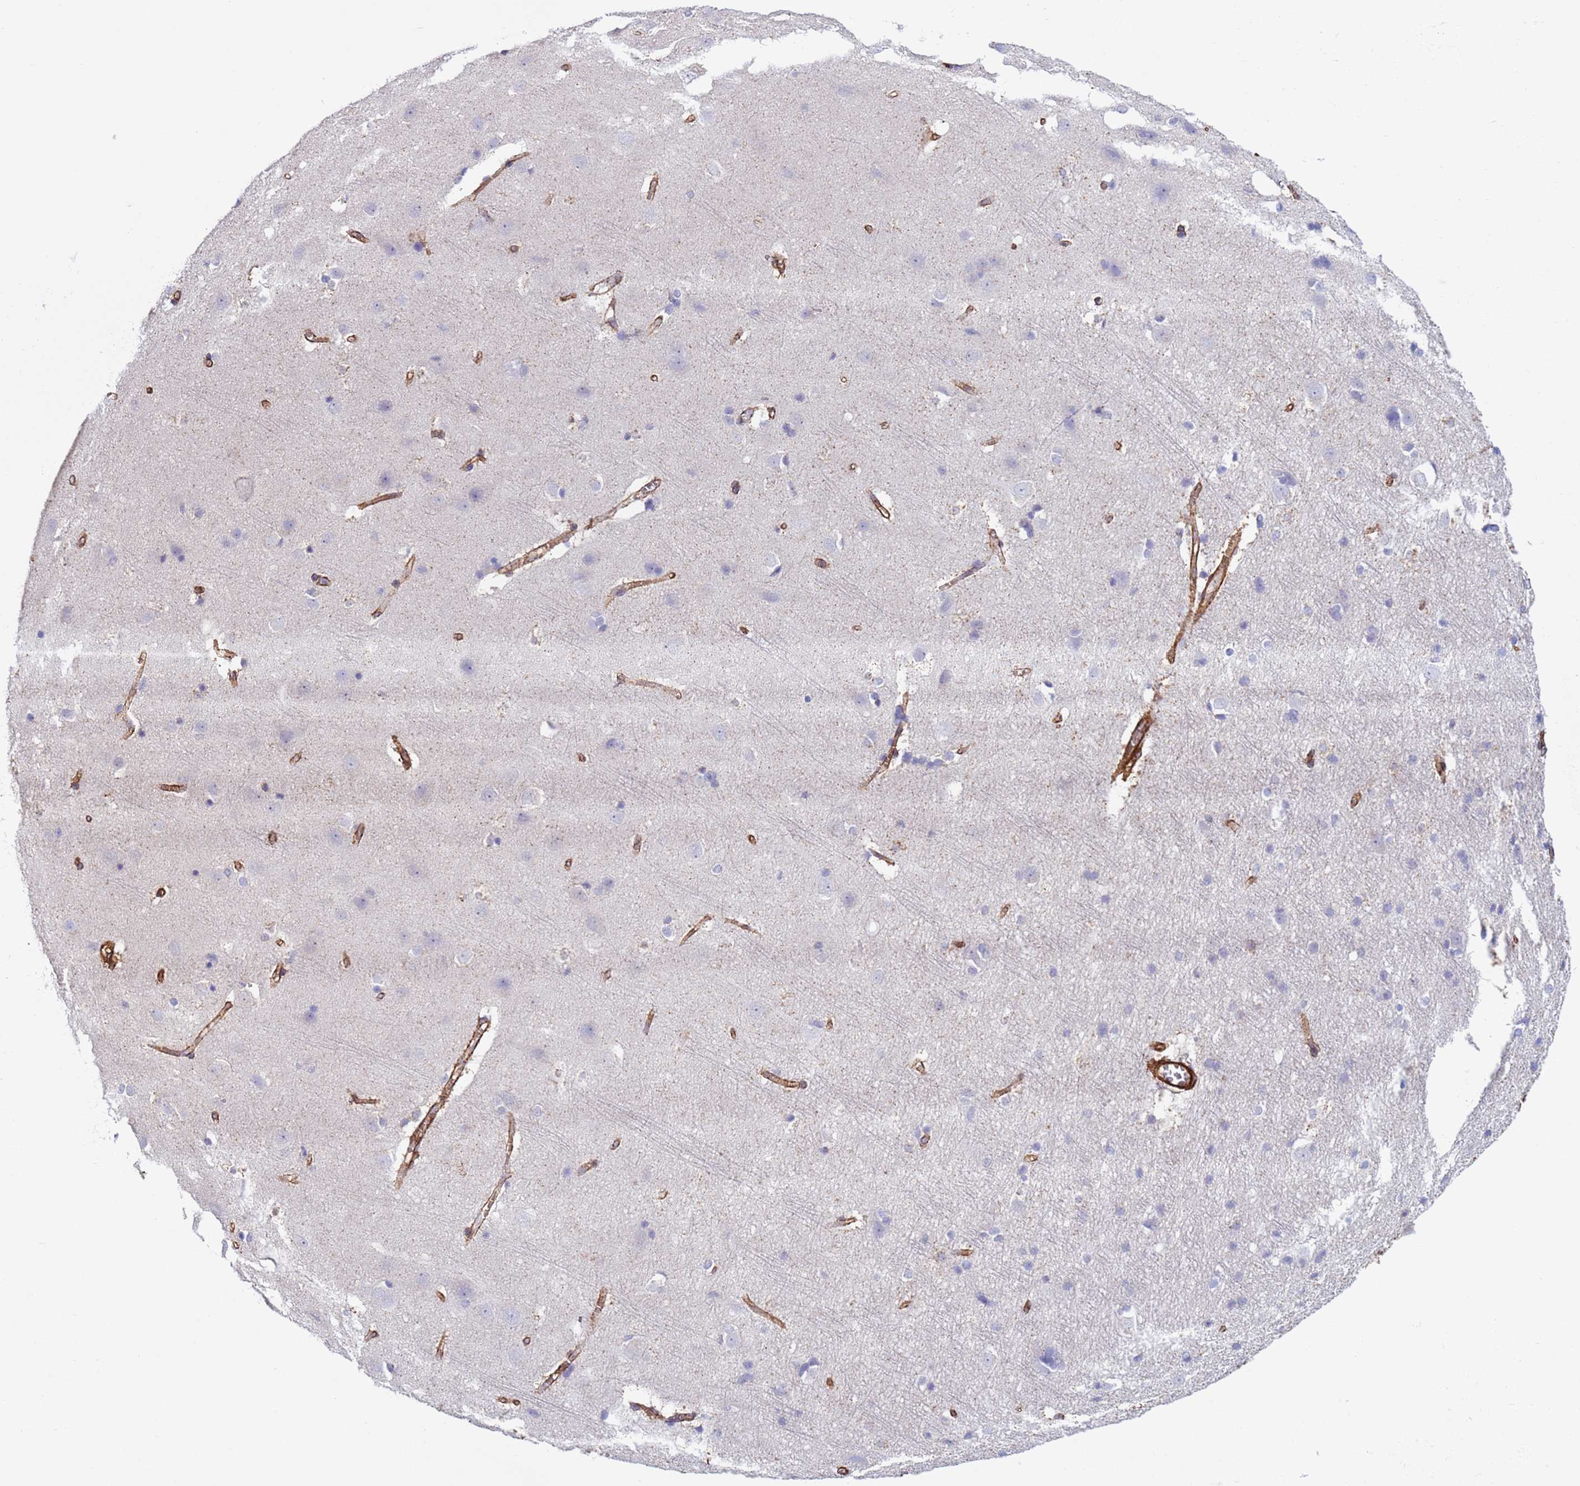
{"staining": {"intensity": "moderate", "quantity": ">75%", "location": "cytoplasmic/membranous"}, "tissue": "cerebral cortex", "cell_type": "Endothelial cells", "image_type": "normal", "snomed": [{"axis": "morphology", "description": "Normal tissue, NOS"}, {"axis": "topography", "description": "Cerebral cortex"}], "caption": "IHC (DAB (3,3'-diaminobenzidine)) staining of normal cerebral cortex reveals moderate cytoplasmic/membranous protein expression in about >75% of endothelial cells. (brown staining indicates protein expression, while blue staining denotes nuclei).", "gene": "GASK1A", "patient": {"sex": "male", "age": 54}}